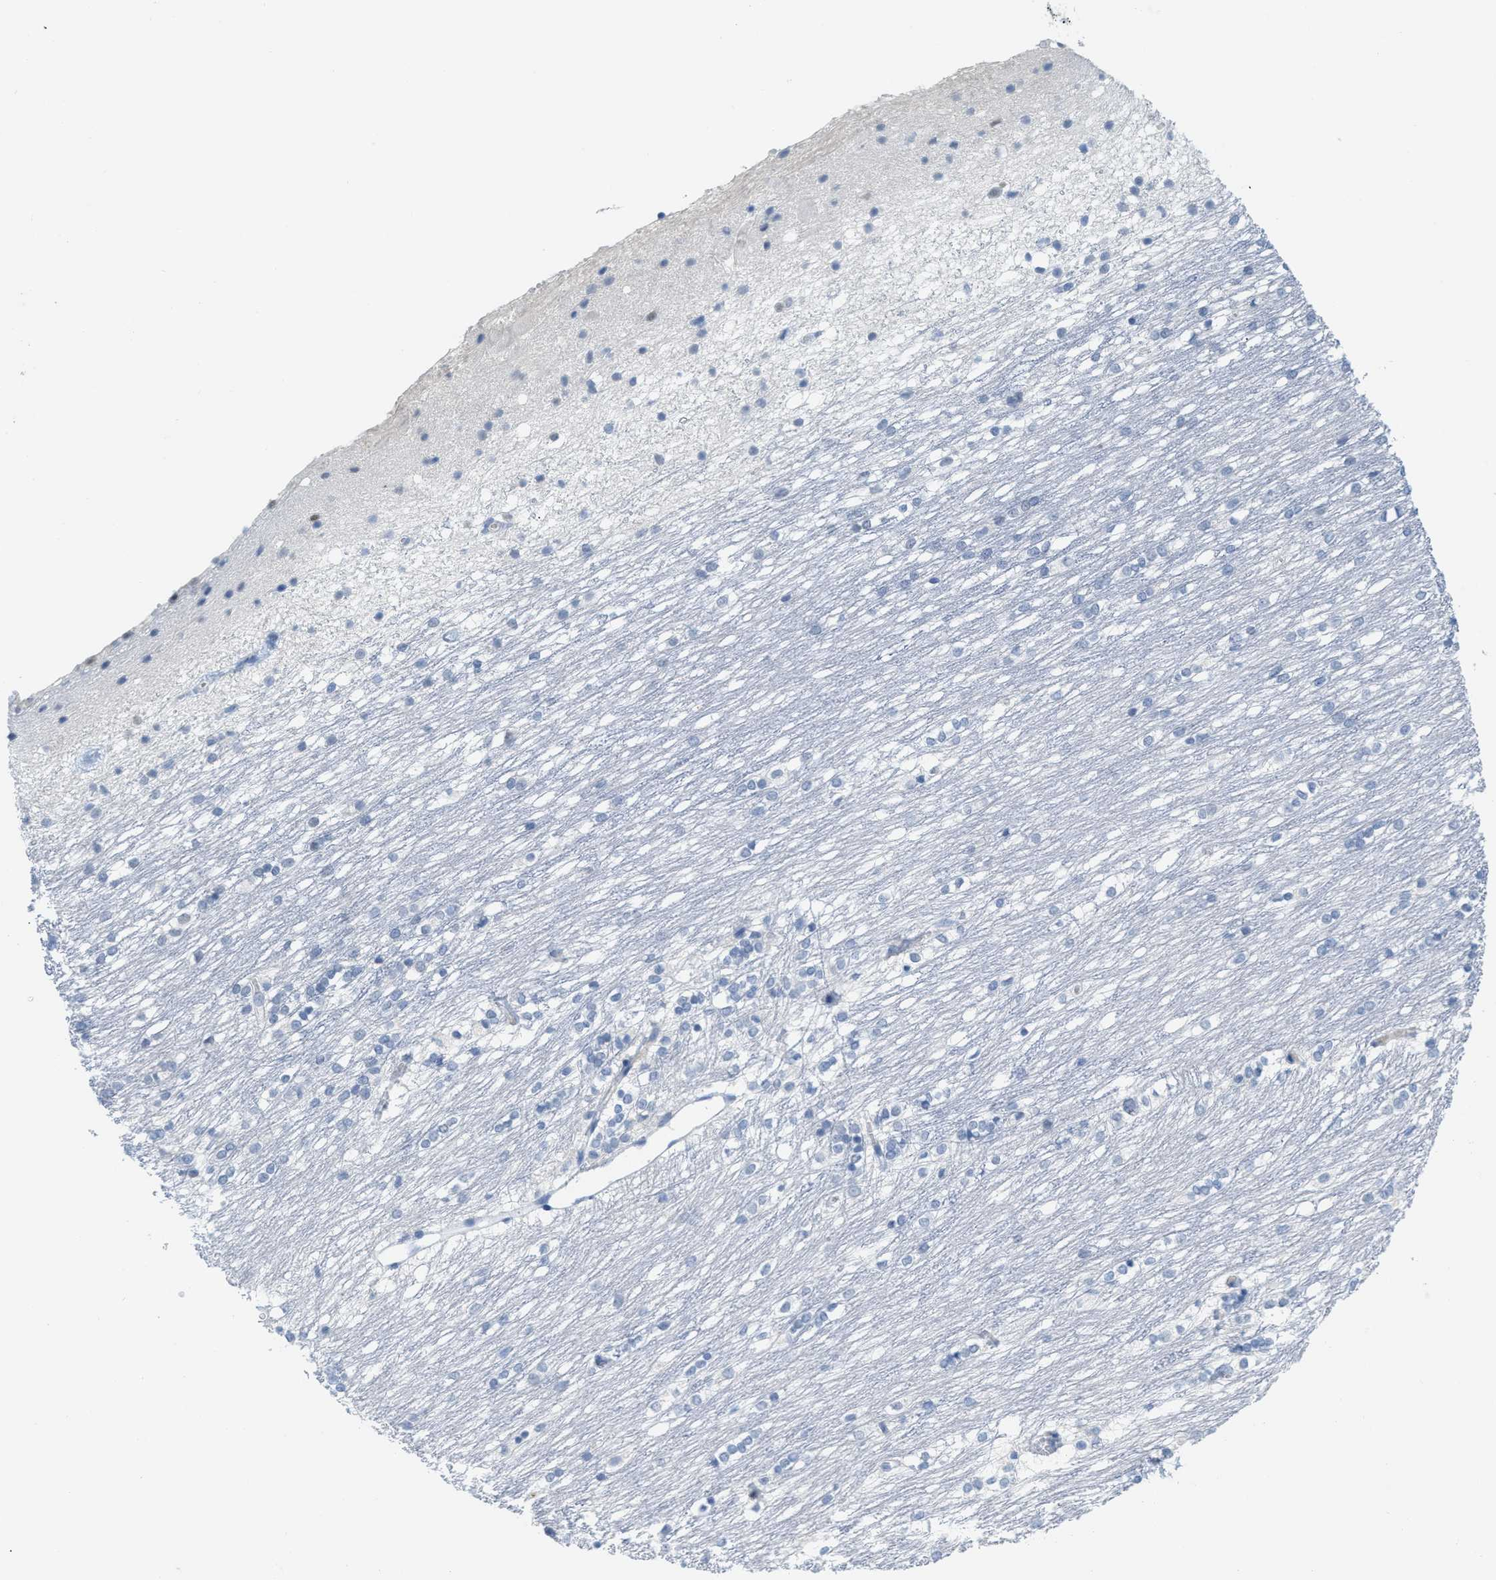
{"staining": {"intensity": "negative", "quantity": "none", "location": "none"}, "tissue": "caudate", "cell_type": "Glial cells", "image_type": "normal", "snomed": [{"axis": "morphology", "description": "Normal tissue, NOS"}, {"axis": "topography", "description": "Lateral ventricle wall"}], "caption": "There is no significant positivity in glial cells of caudate. (DAB immunohistochemistry, high magnification).", "gene": "HSF2", "patient": {"sex": "female", "age": 19}}